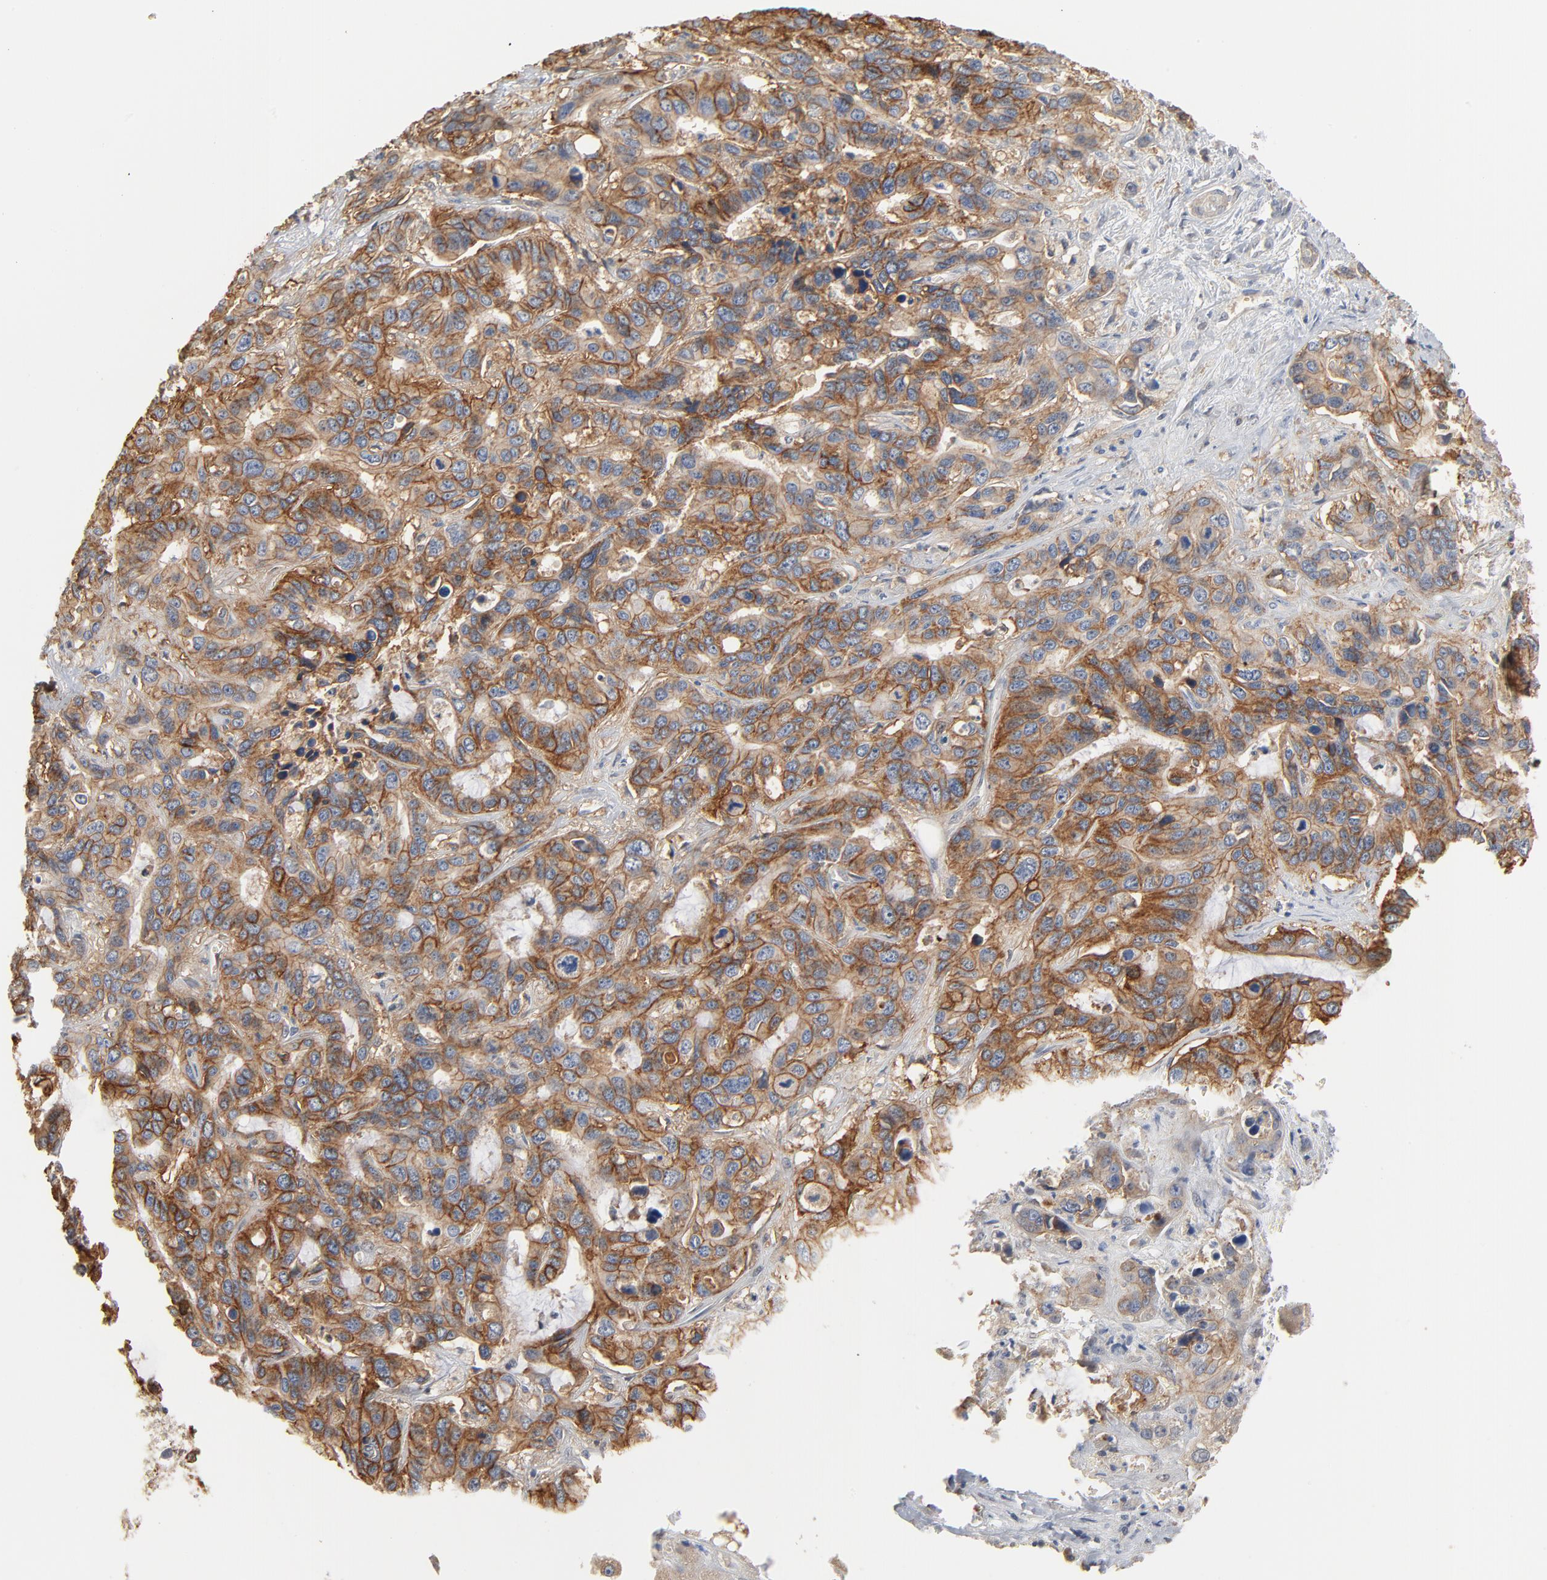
{"staining": {"intensity": "moderate", "quantity": ">75%", "location": "cytoplasmic/membranous"}, "tissue": "liver cancer", "cell_type": "Tumor cells", "image_type": "cancer", "snomed": [{"axis": "morphology", "description": "Cholangiocarcinoma"}, {"axis": "topography", "description": "Liver"}], "caption": "Liver cancer was stained to show a protein in brown. There is medium levels of moderate cytoplasmic/membranous staining in about >75% of tumor cells.", "gene": "EPCAM", "patient": {"sex": "female", "age": 65}}